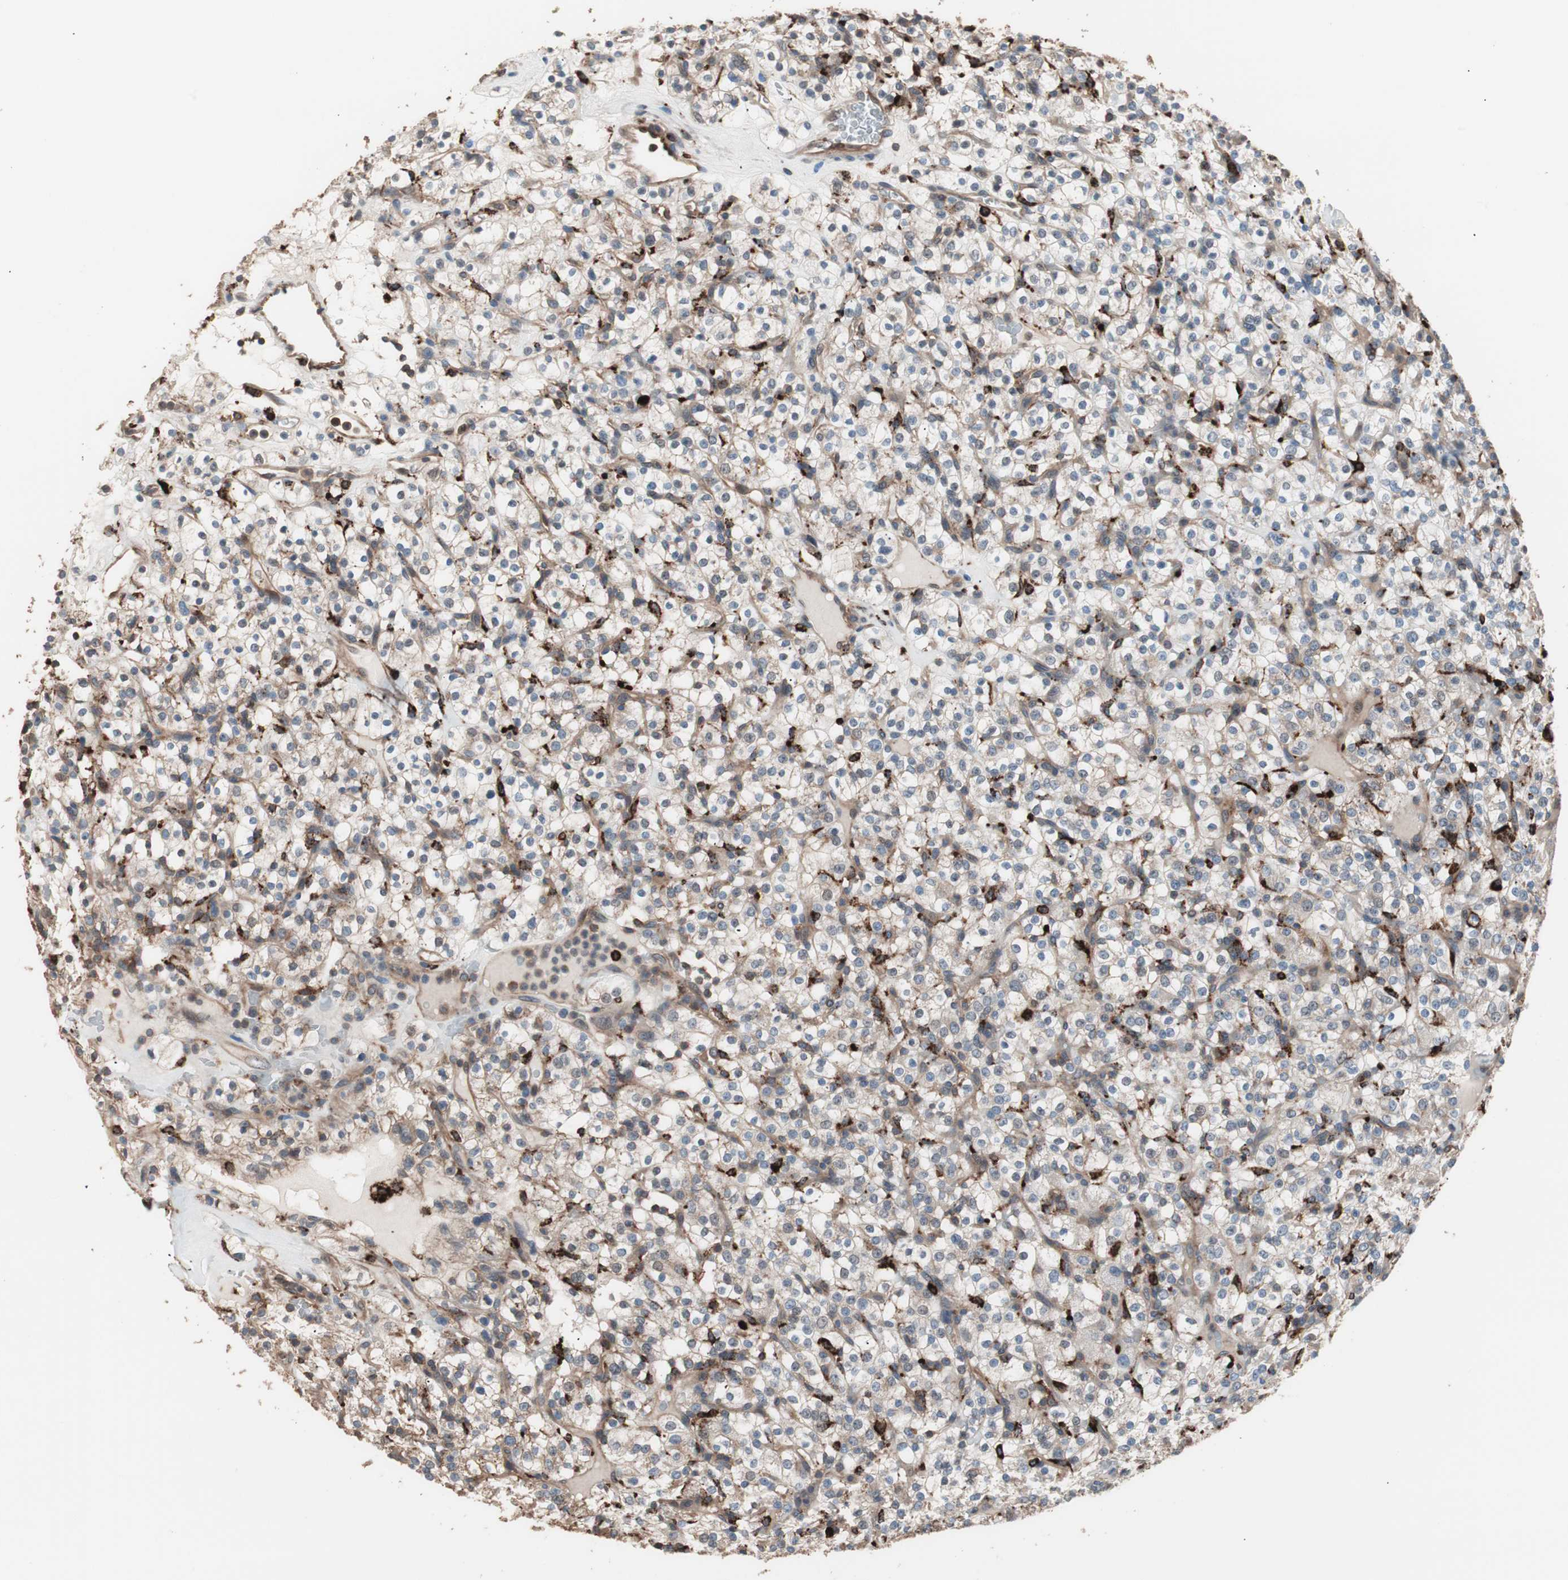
{"staining": {"intensity": "moderate", "quantity": "<25%", "location": "cytoplasmic/membranous"}, "tissue": "renal cancer", "cell_type": "Tumor cells", "image_type": "cancer", "snomed": [{"axis": "morphology", "description": "Normal tissue, NOS"}, {"axis": "morphology", "description": "Adenocarcinoma, NOS"}, {"axis": "topography", "description": "Kidney"}], "caption": "The micrograph exhibits a brown stain indicating the presence of a protein in the cytoplasmic/membranous of tumor cells in adenocarcinoma (renal).", "gene": "CCT3", "patient": {"sex": "female", "age": 72}}